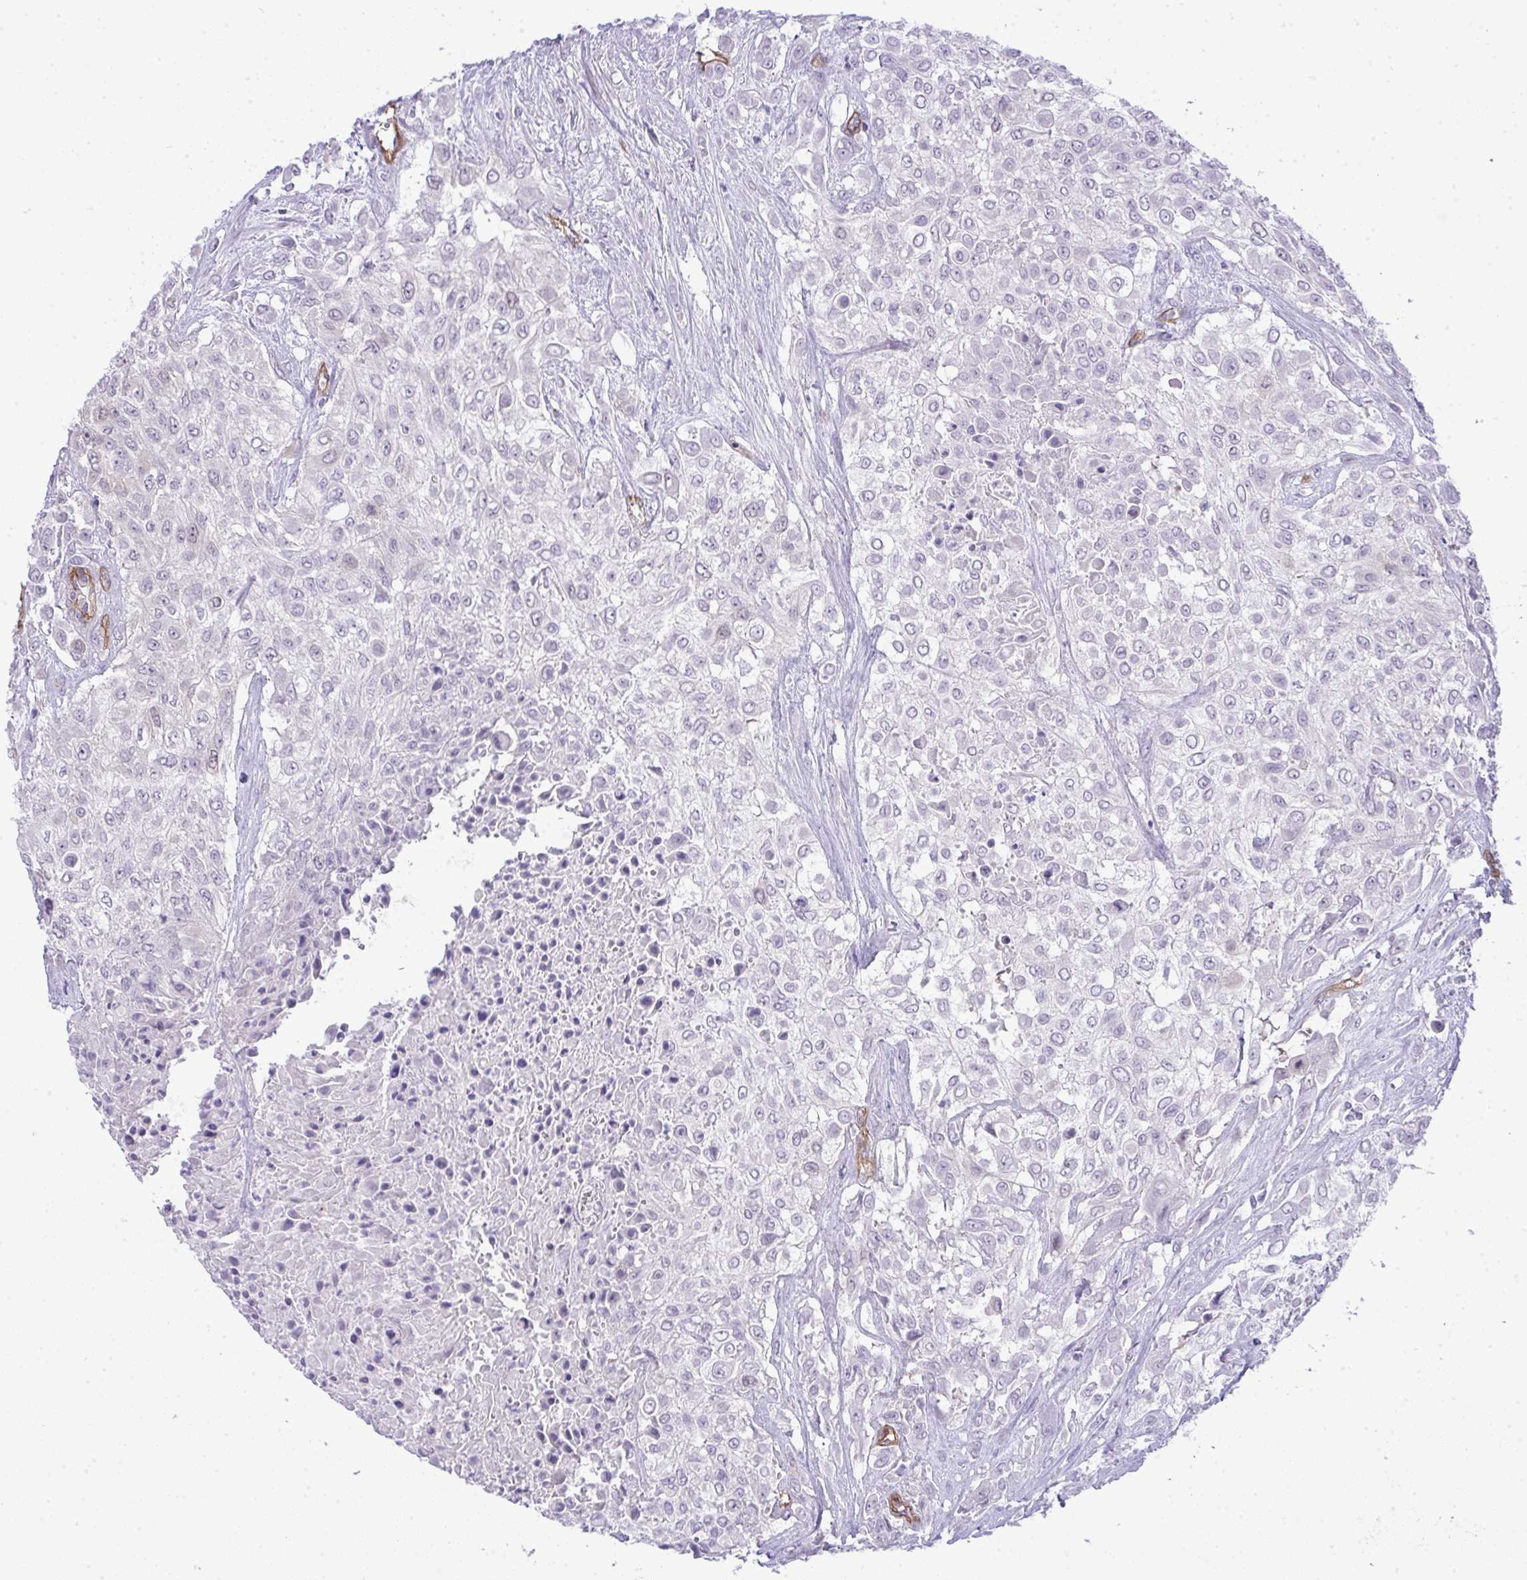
{"staining": {"intensity": "negative", "quantity": "none", "location": "none"}, "tissue": "urothelial cancer", "cell_type": "Tumor cells", "image_type": "cancer", "snomed": [{"axis": "morphology", "description": "Urothelial carcinoma, High grade"}, {"axis": "topography", "description": "Urinary bladder"}], "caption": "IHC histopathology image of urothelial cancer stained for a protein (brown), which shows no expression in tumor cells.", "gene": "UBE2S", "patient": {"sex": "male", "age": 57}}